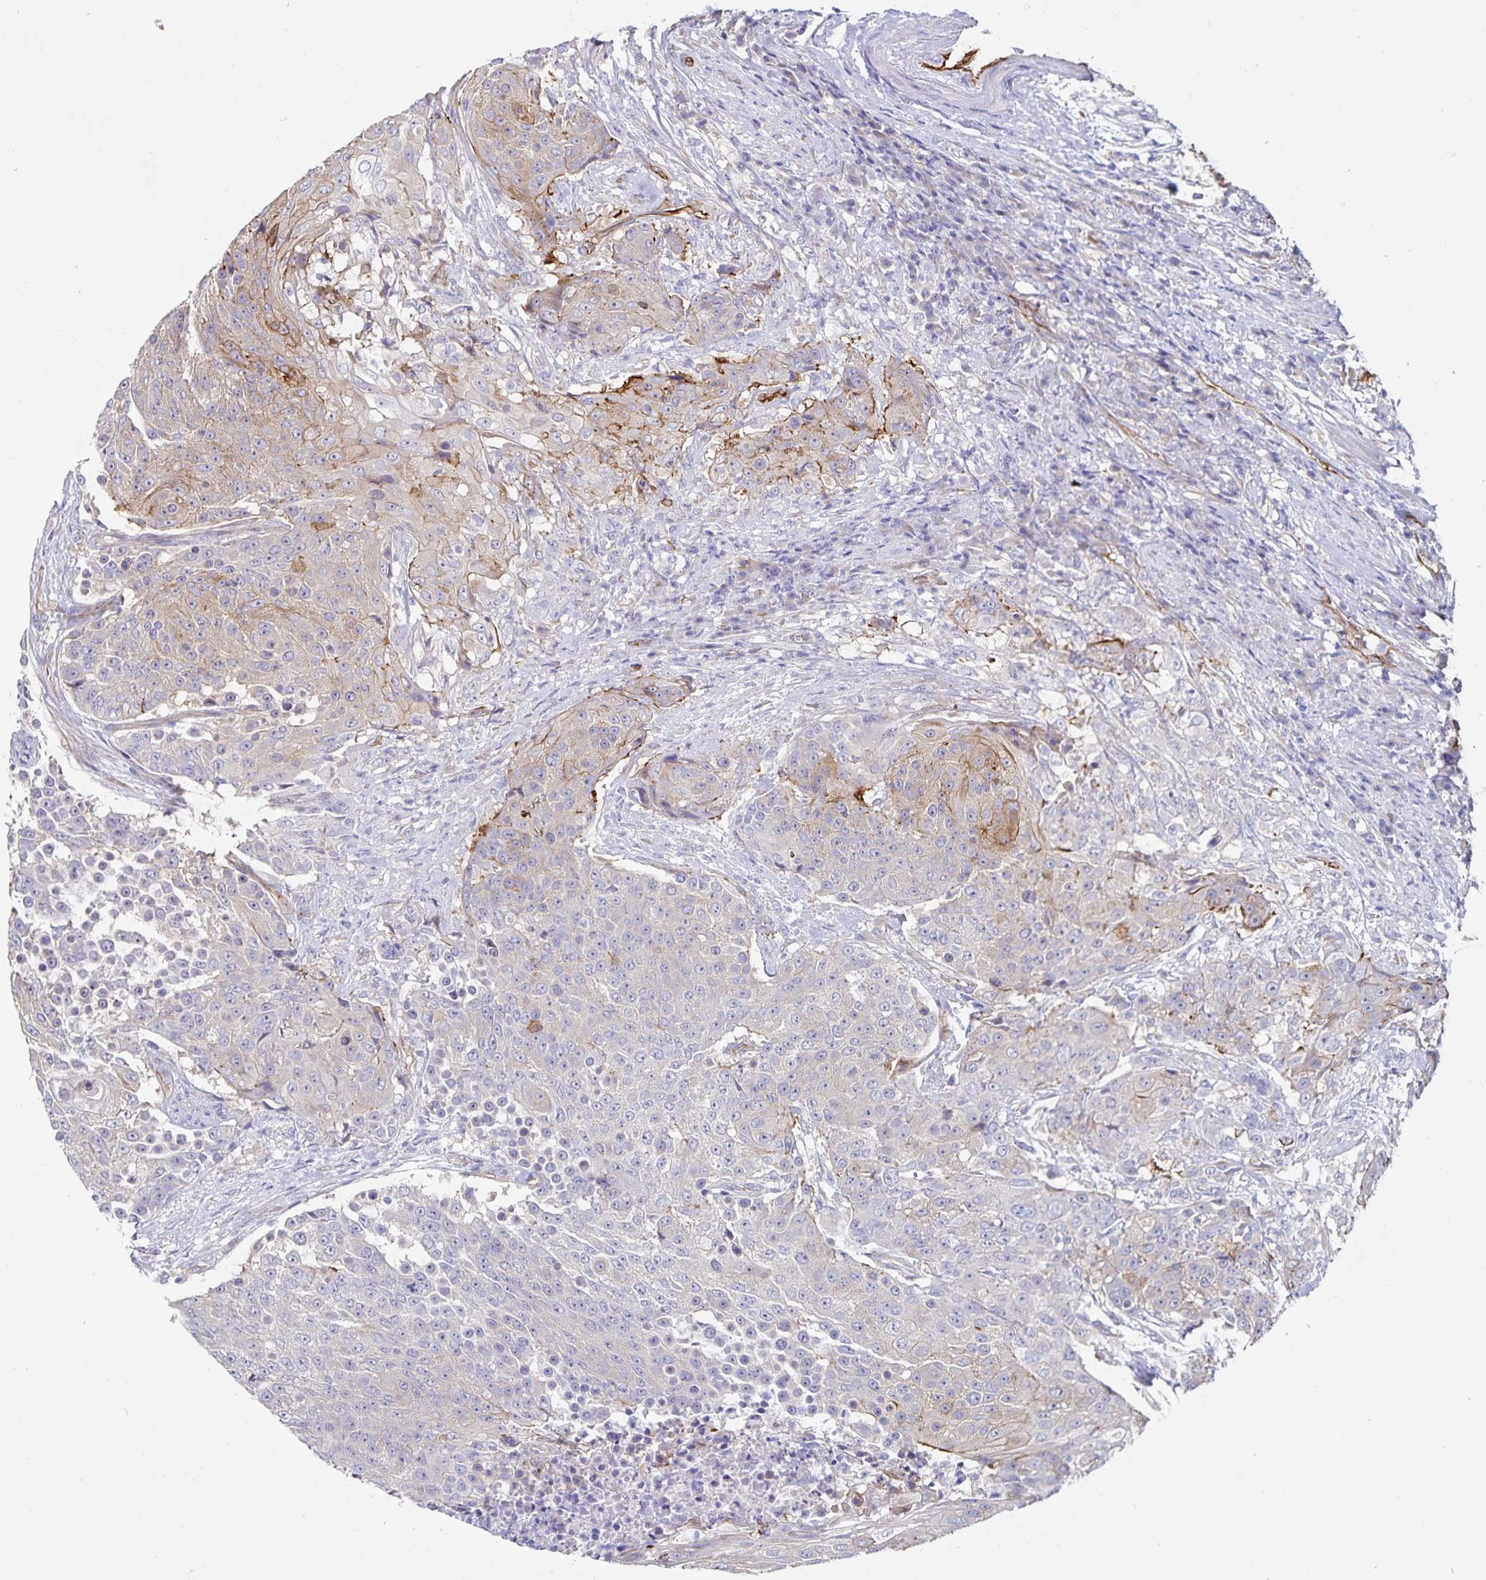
{"staining": {"intensity": "moderate", "quantity": "<25%", "location": "cytoplasmic/membranous"}, "tissue": "urothelial cancer", "cell_type": "Tumor cells", "image_type": "cancer", "snomed": [{"axis": "morphology", "description": "Urothelial carcinoma, High grade"}, {"axis": "topography", "description": "Urinary bladder"}], "caption": "Protein expression by IHC displays moderate cytoplasmic/membranous staining in about <25% of tumor cells in urothelial carcinoma (high-grade).", "gene": "SSTR1", "patient": {"sex": "female", "age": 63}}